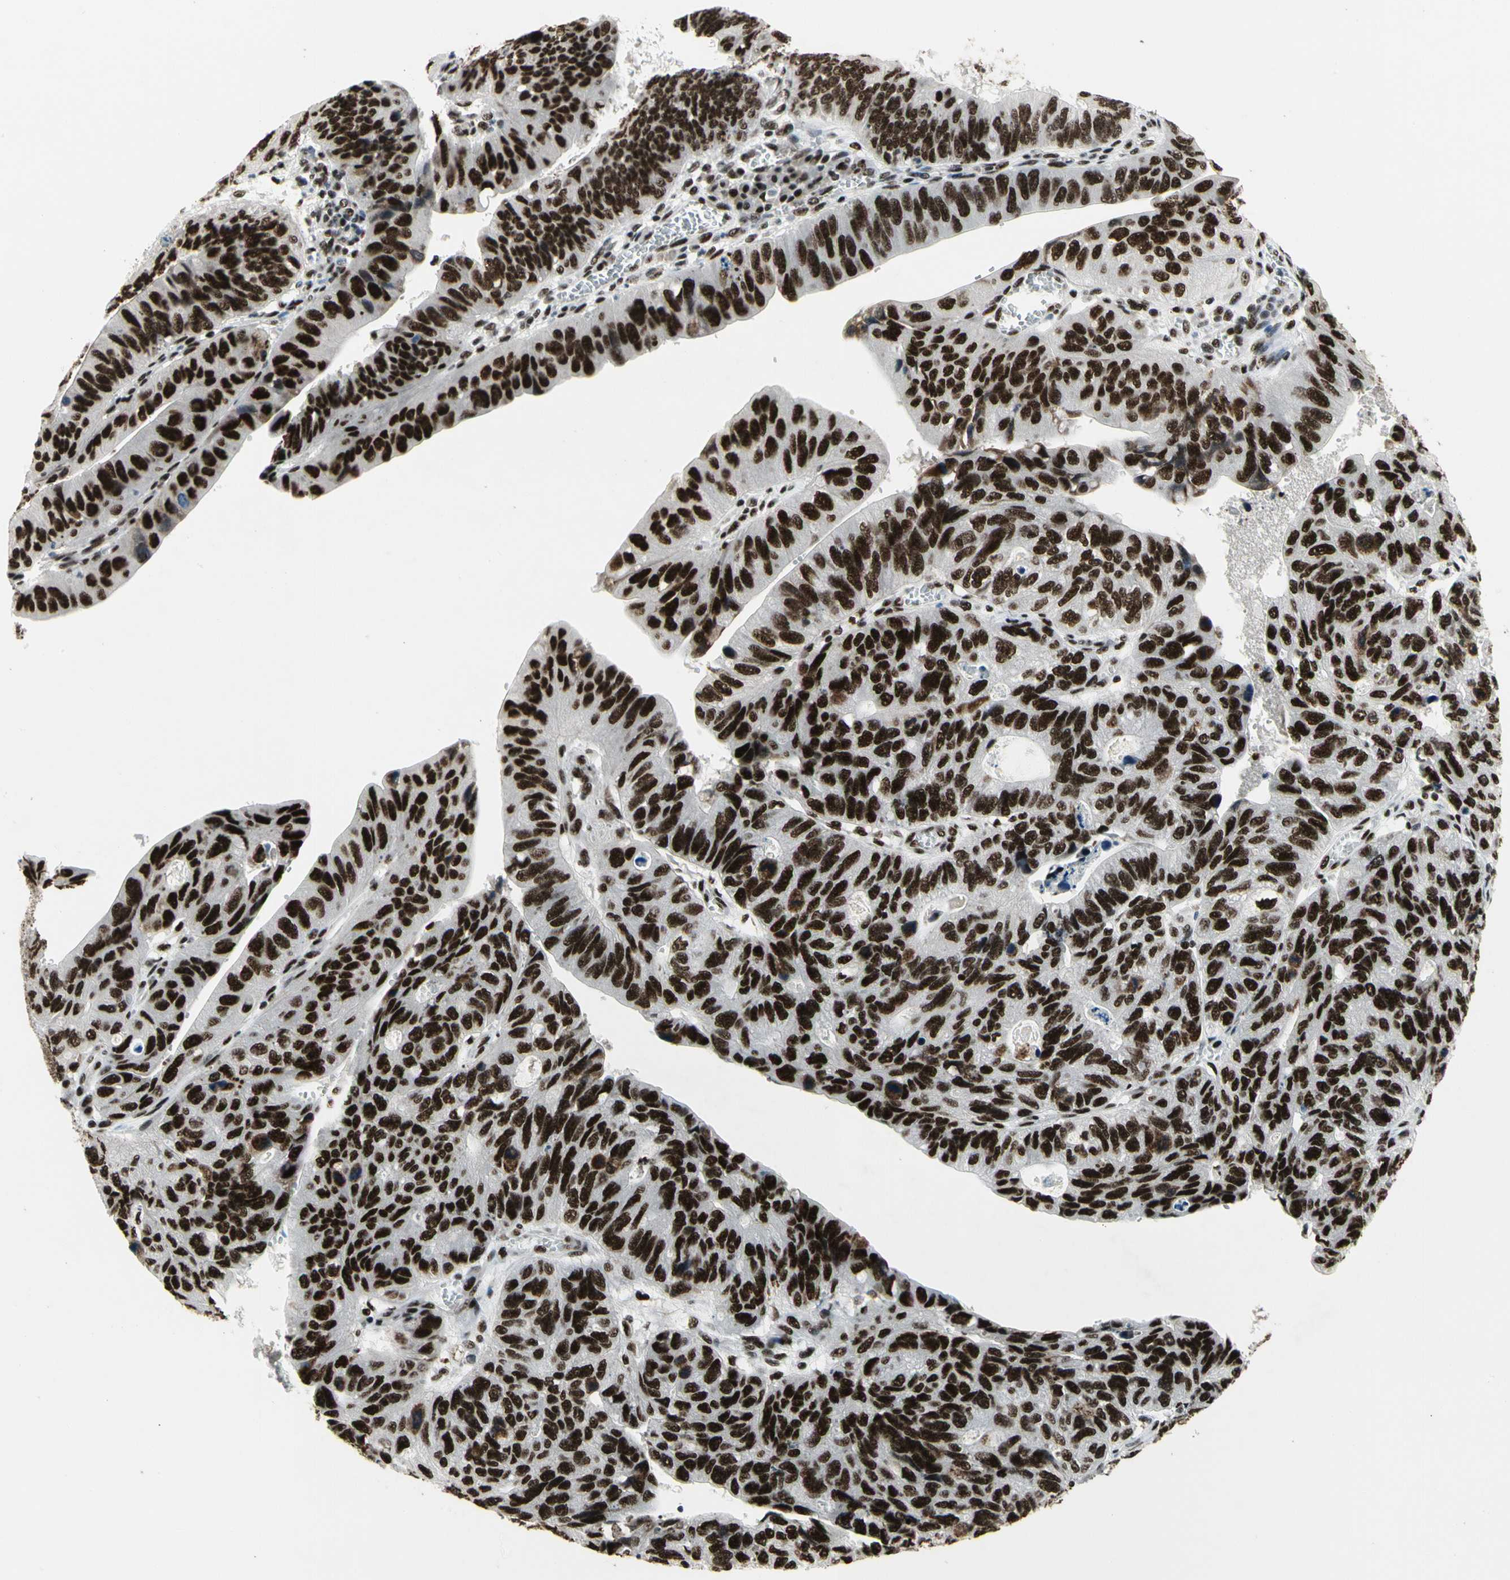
{"staining": {"intensity": "strong", "quantity": ">75%", "location": "nuclear"}, "tissue": "stomach cancer", "cell_type": "Tumor cells", "image_type": "cancer", "snomed": [{"axis": "morphology", "description": "Adenocarcinoma, NOS"}, {"axis": "topography", "description": "Stomach"}], "caption": "DAB immunohistochemical staining of adenocarcinoma (stomach) reveals strong nuclear protein expression in approximately >75% of tumor cells.", "gene": "SRSF11", "patient": {"sex": "male", "age": 59}}